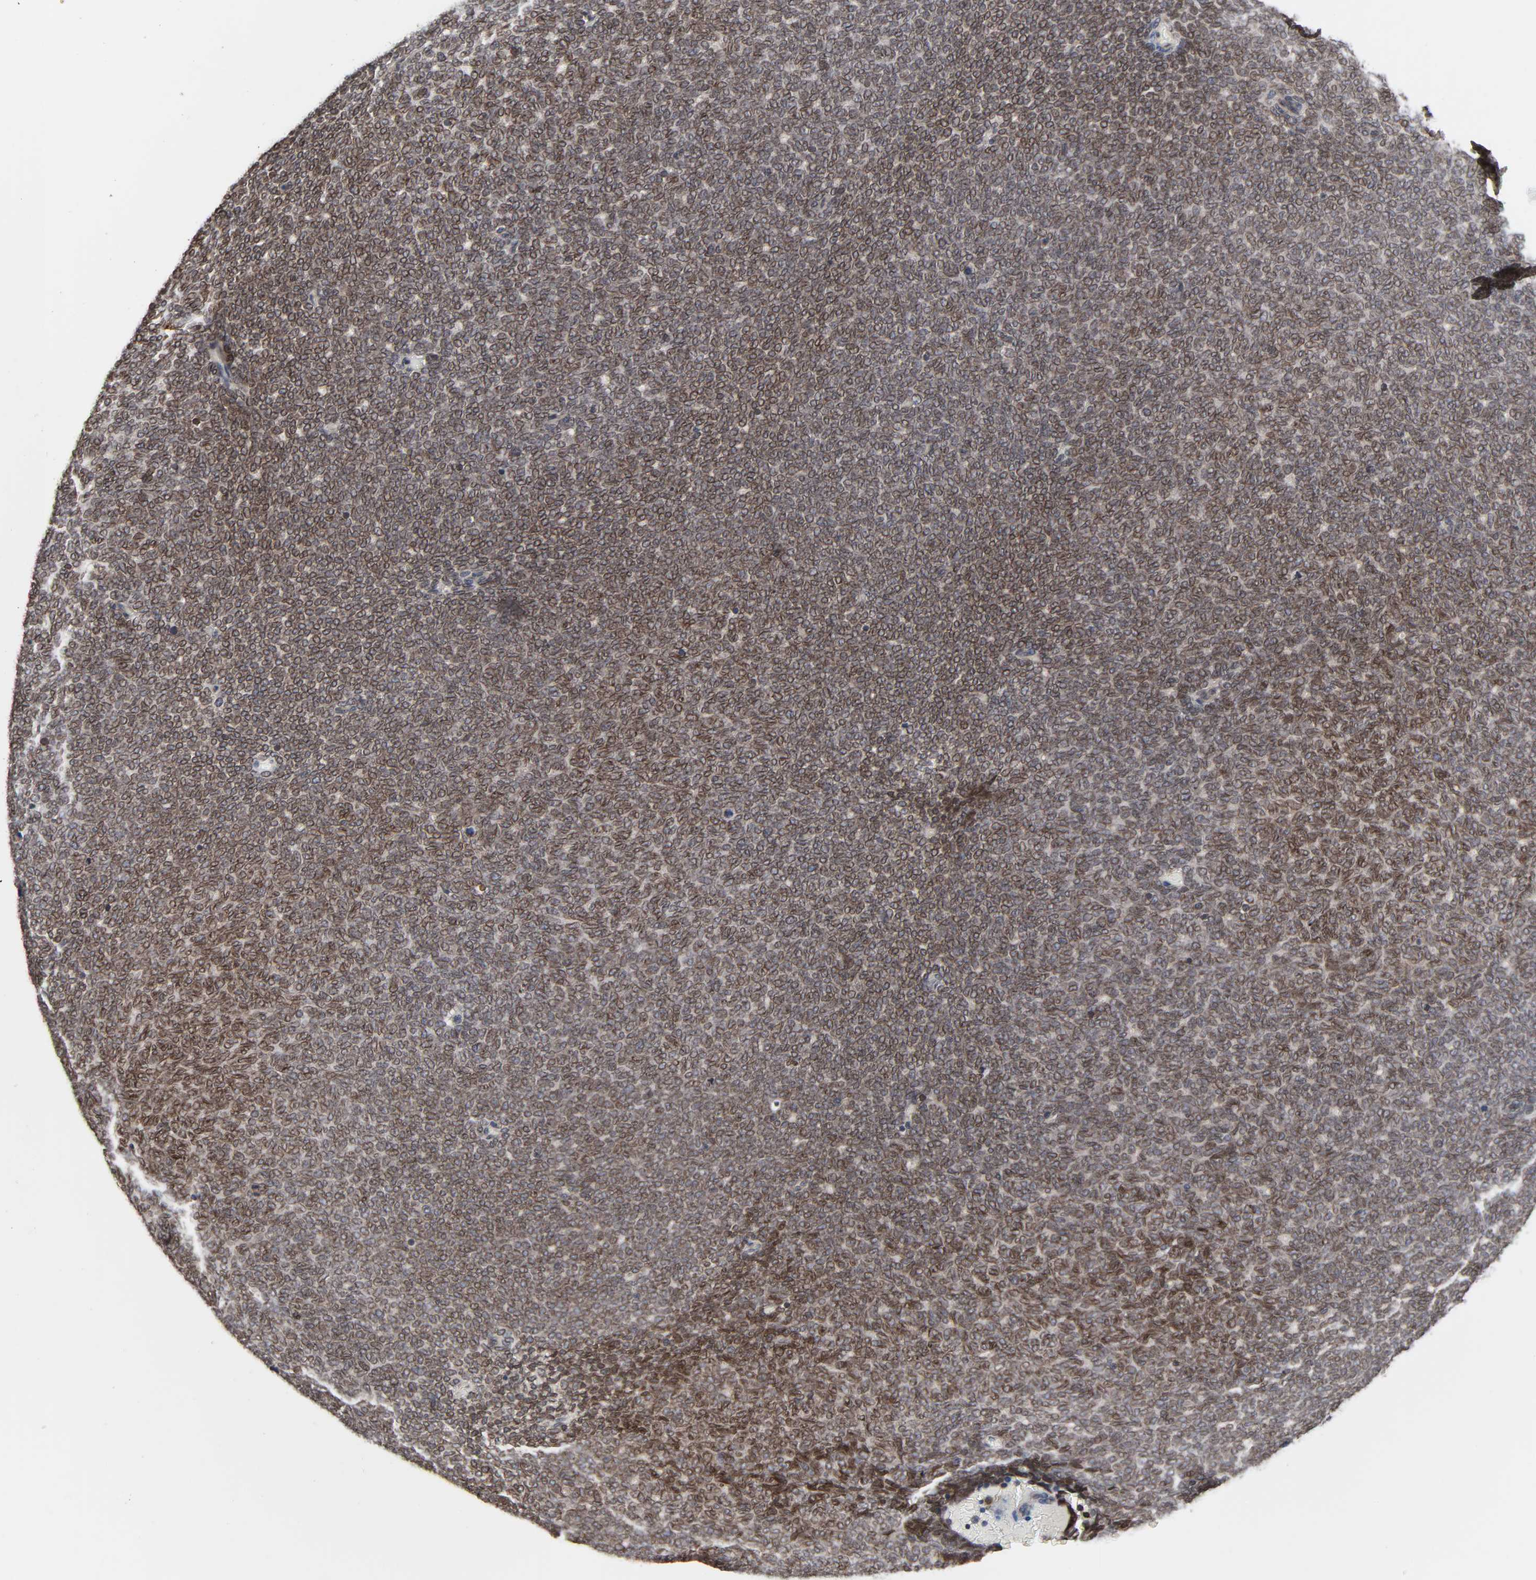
{"staining": {"intensity": "moderate", "quantity": ">75%", "location": "cytoplasmic/membranous,nuclear"}, "tissue": "renal cancer", "cell_type": "Tumor cells", "image_type": "cancer", "snomed": [{"axis": "morphology", "description": "Neoplasm, malignant, NOS"}, {"axis": "topography", "description": "Kidney"}], "caption": "DAB immunohistochemical staining of malignant neoplasm (renal) displays moderate cytoplasmic/membranous and nuclear protein positivity in about >75% of tumor cells.", "gene": "CCDC175", "patient": {"sex": "male", "age": 28}}